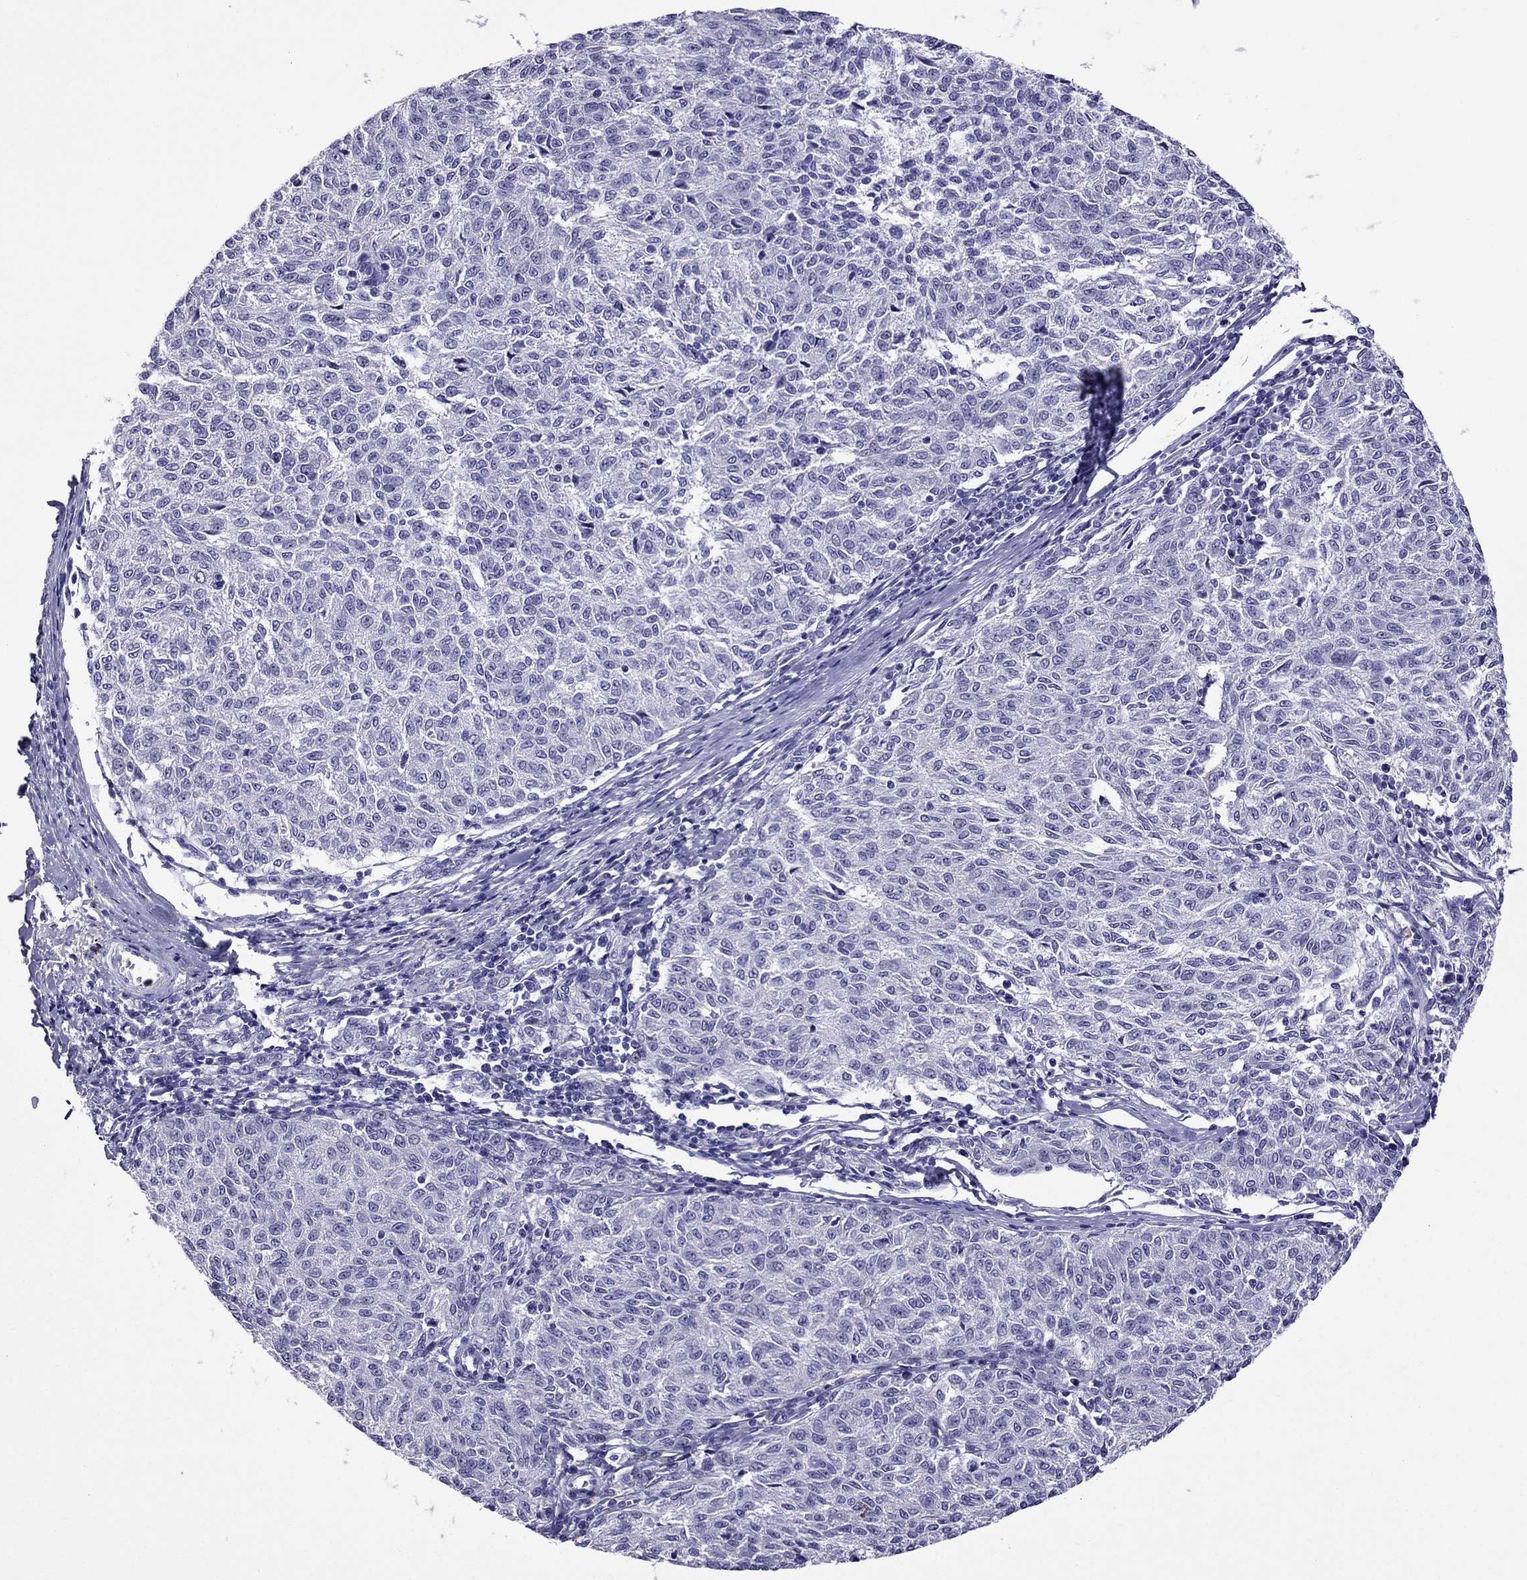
{"staining": {"intensity": "negative", "quantity": "none", "location": "none"}, "tissue": "melanoma", "cell_type": "Tumor cells", "image_type": "cancer", "snomed": [{"axis": "morphology", "description": "Malignant melanoma, NOS"}, {"axis": "topography", "description": "Skin"}], "caption": "This micrograph is of melanoma stained with IHC to label a protein in brown with the nuclei are counter-stained blue. There is no expression in tumor cells.", "gene": "SPTBN4", "patient": {"sex": "female", "age": 72}}